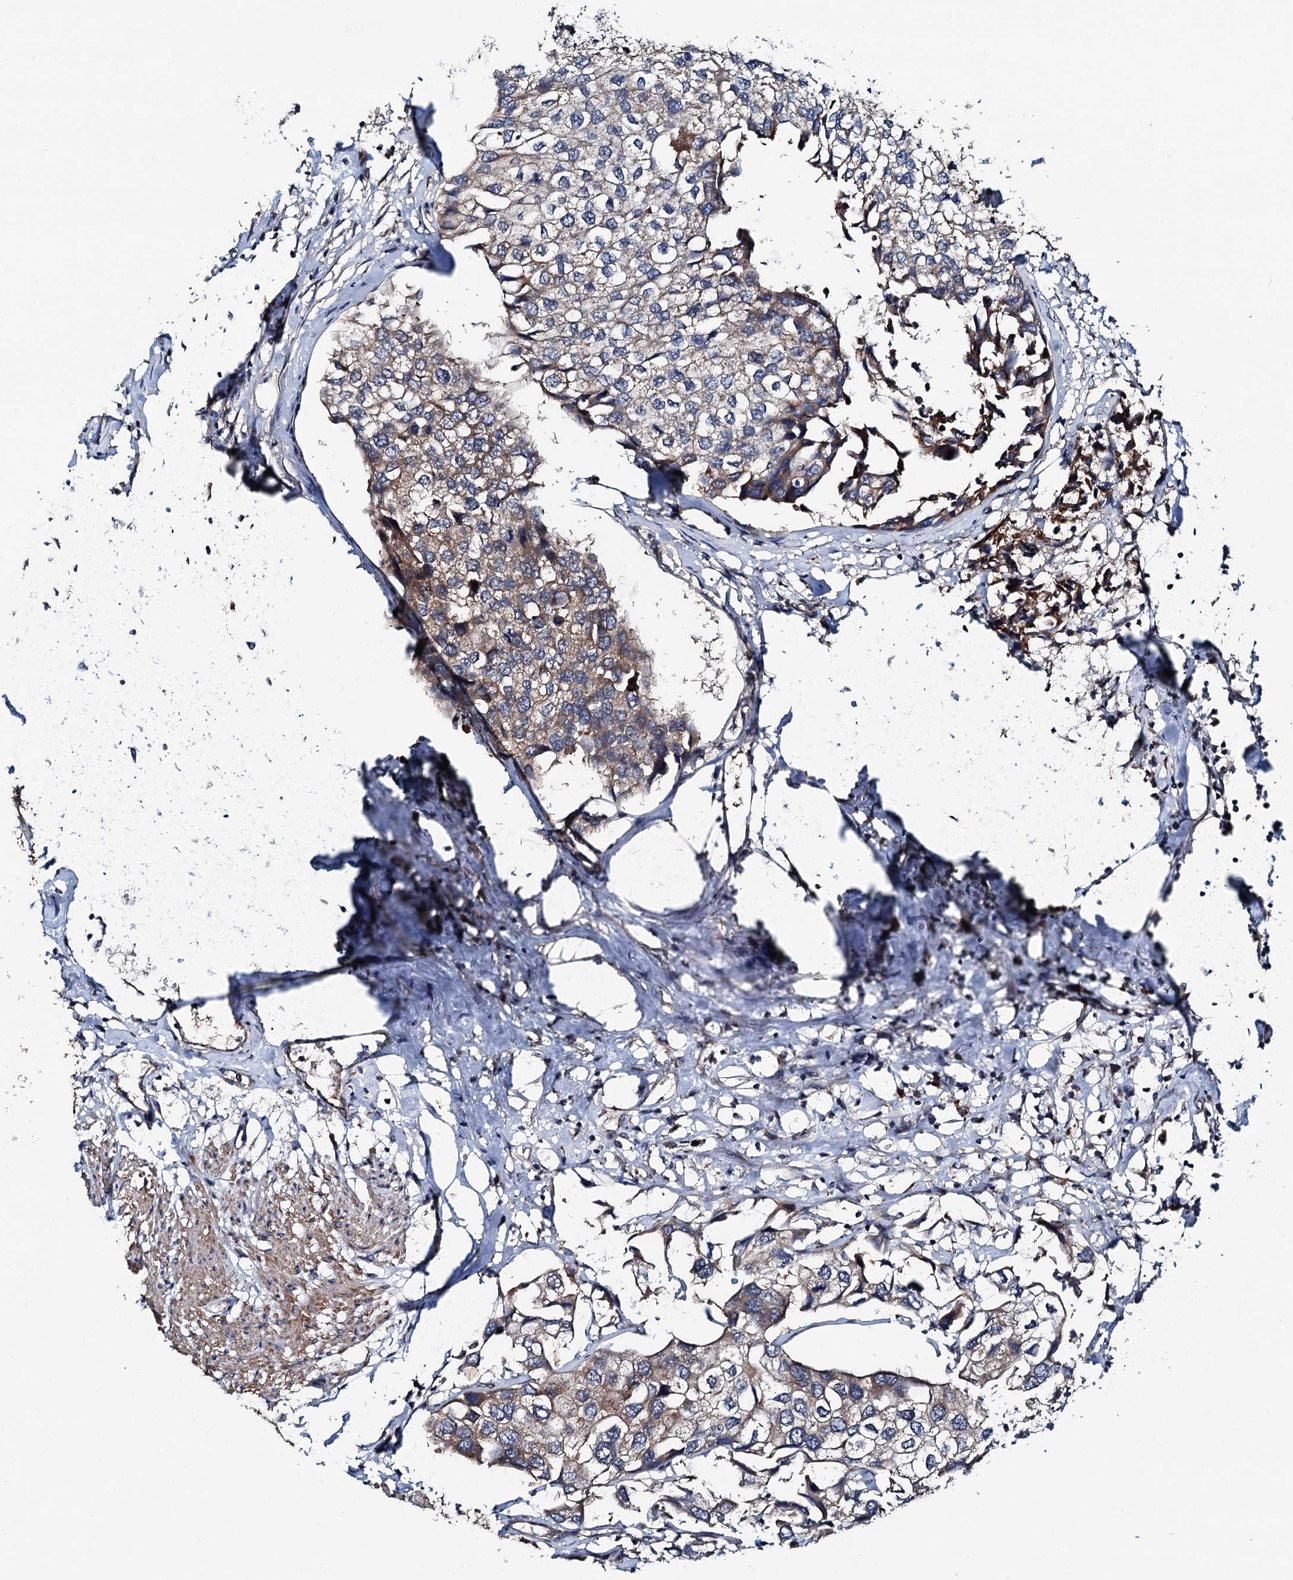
{"staining": {"intensity": "moderate", "quantity": ">75%", "location": "cytoplasmic/membranous"}, "tissue": "urothelial cancer", "cell_type": "Tumor cells", "image_type": "cancer", "snomed": [{"axis": "morphology", "description": "Urothelial carcinoma, High grade"}, {"axis": "topography", "description": "Urinary bladder"}], "caption": "Urothelial cancer stained with DAB (3,3'-diaminobenzidine) immunohistochemistry (IHC) demonstrates medium levels of moderate cytoplasmic/membranous positivity in about >75% of tumor cells.", "gene": "NEK1", "patient": {"sex": "male", "age": 64}}